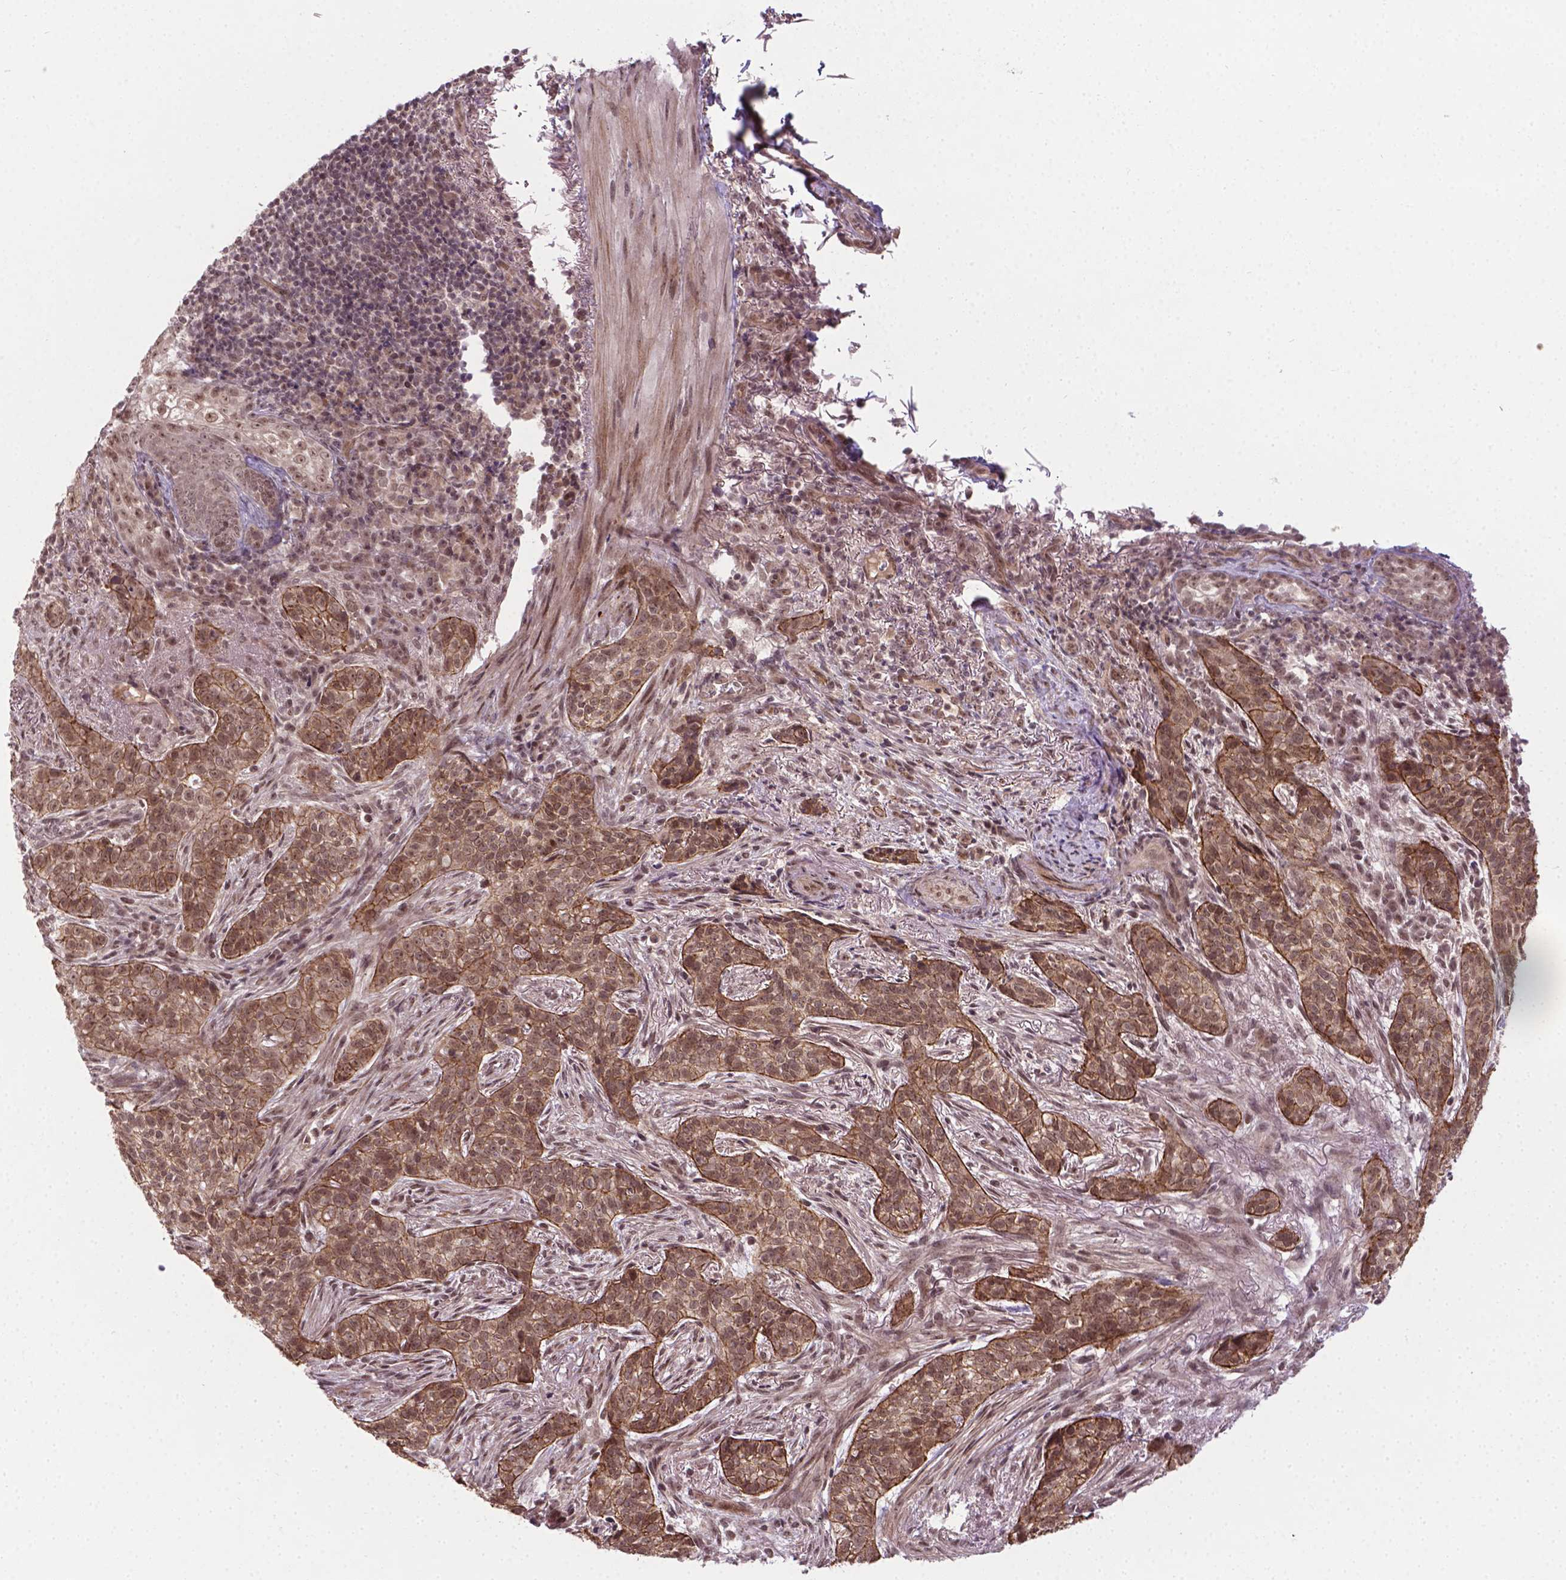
{"staining": {"intensity": "moderate", "quantity": ">75%", "location": "cytoplasmic/membranous,nuclear"}, "tissue": "skin cancer", "cell_type": "Tumor cells", "image_type": "cancer", "snomed": [{"axis": "morphology", "description": "Basal cell carcinoma"}, {"axis": "topography", "description": "Skin"}], "caption": "IHC micrograph of neoplastic tissue: skin cancer stained using IHC reveals medium levels of moderate protein expression localized specifically in the cytoplasmic/membranous and nuclear of tumor cells, appearing as a cytoplasmic/membranous and nuclear brown color.", "gene": "ANKRD54", "patient": {"sex": "female", "age": 69}}